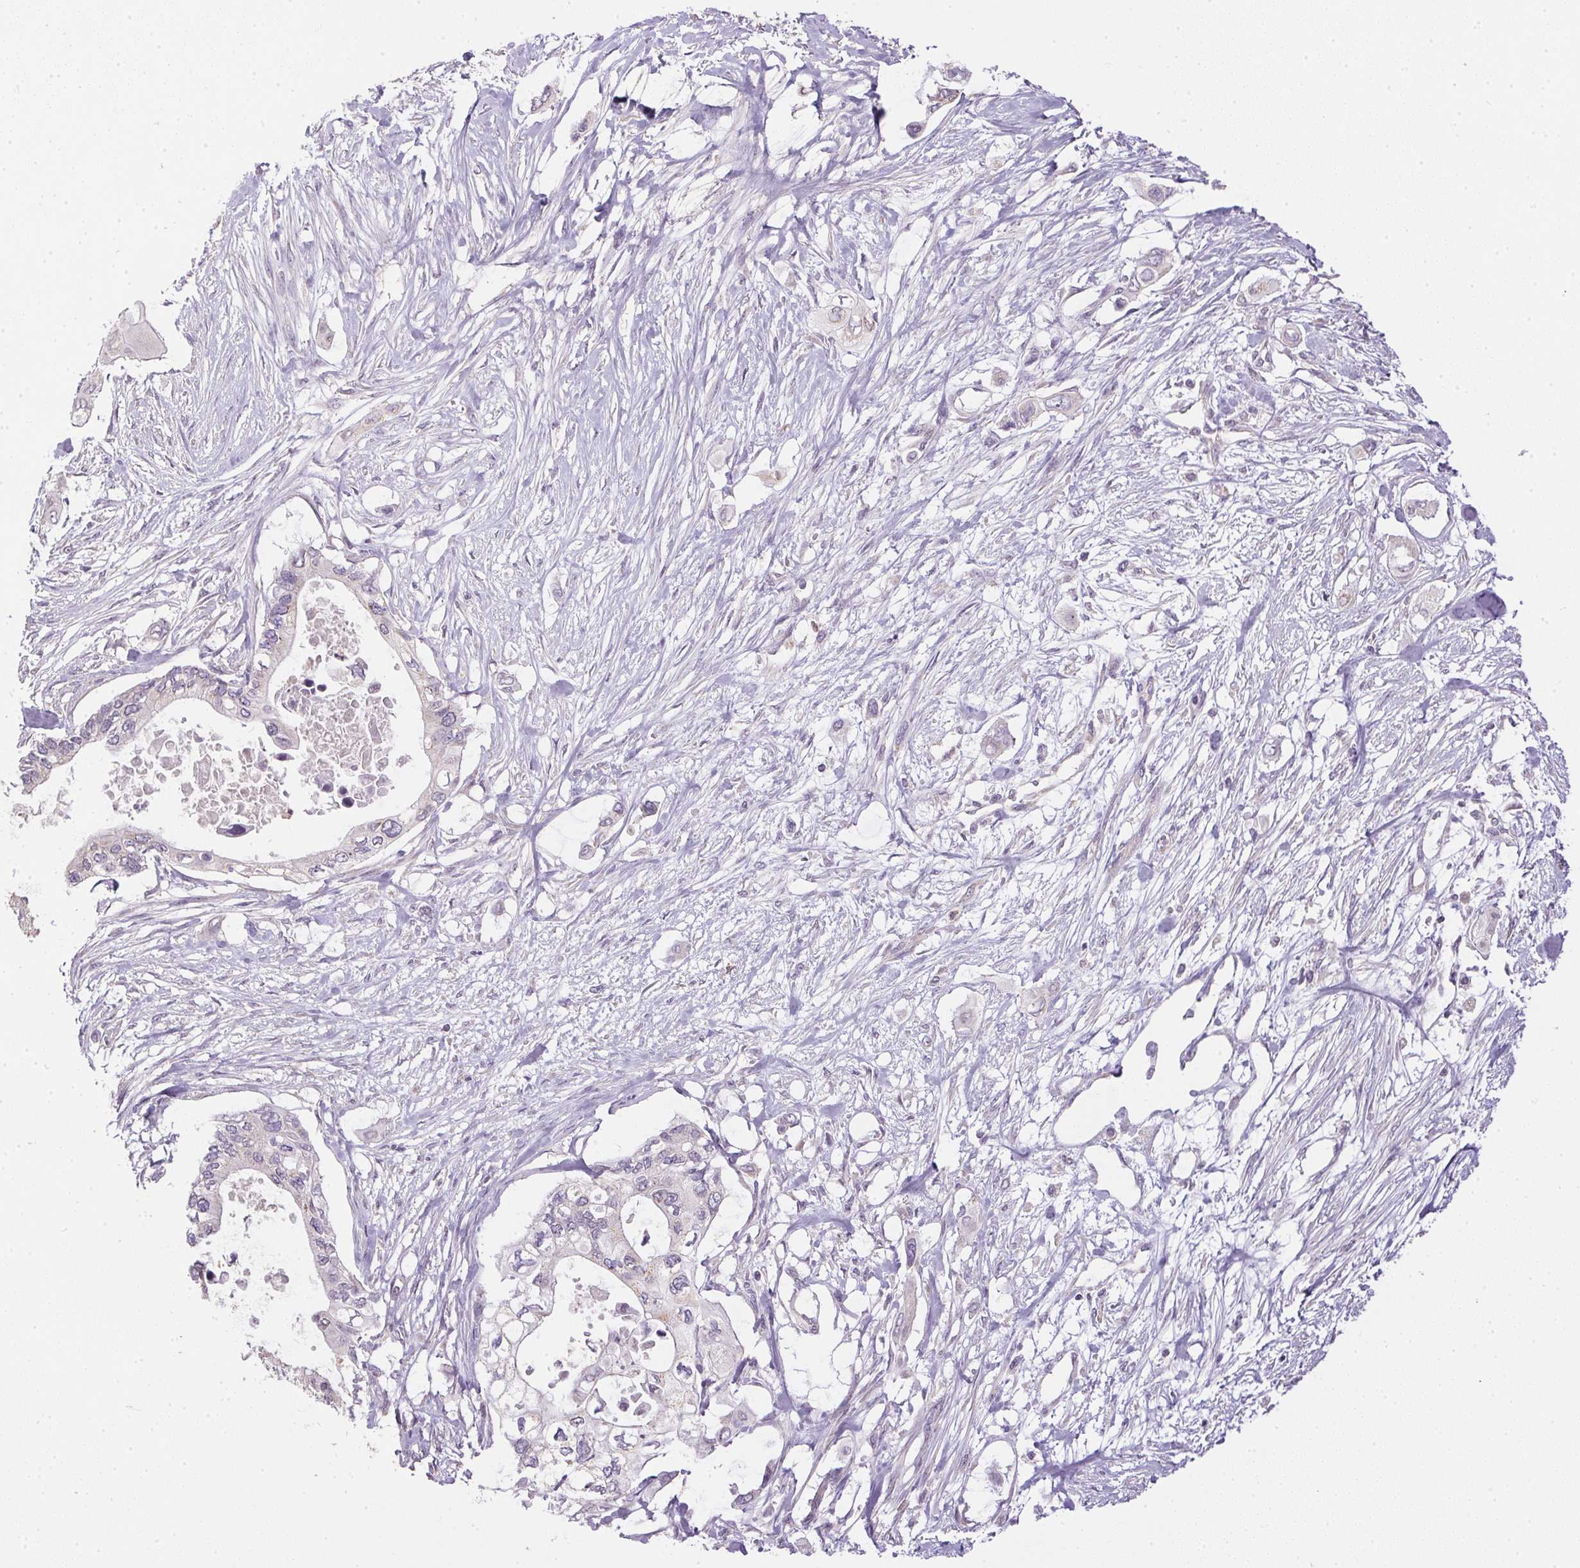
{"staining": {"intensity": "negative", "quantity": "none", "location": "none"}, "tissue": "pancreatic cancer", "cell_type": "Tumor cells", "image_type": "cancer", "snomed": [{"axis": "morphology", "description": "Adenocarcinoma, NOS"}, {"axis": "topography", "description": "Pancreas"}], "caption": "High magnification brightfield microscopy of pancreatic adenocarcinoma stained with DAB (brown) and counterstained with hematoxylin (blue): tumor cells show no significant positivity. (Brightfield microscopy of DAB (3,3'-diaminobenzidine) immunohistochemistry at high magnification).", "gene": "SPACA9", "patient": {"sex": "female", "age": 63}}